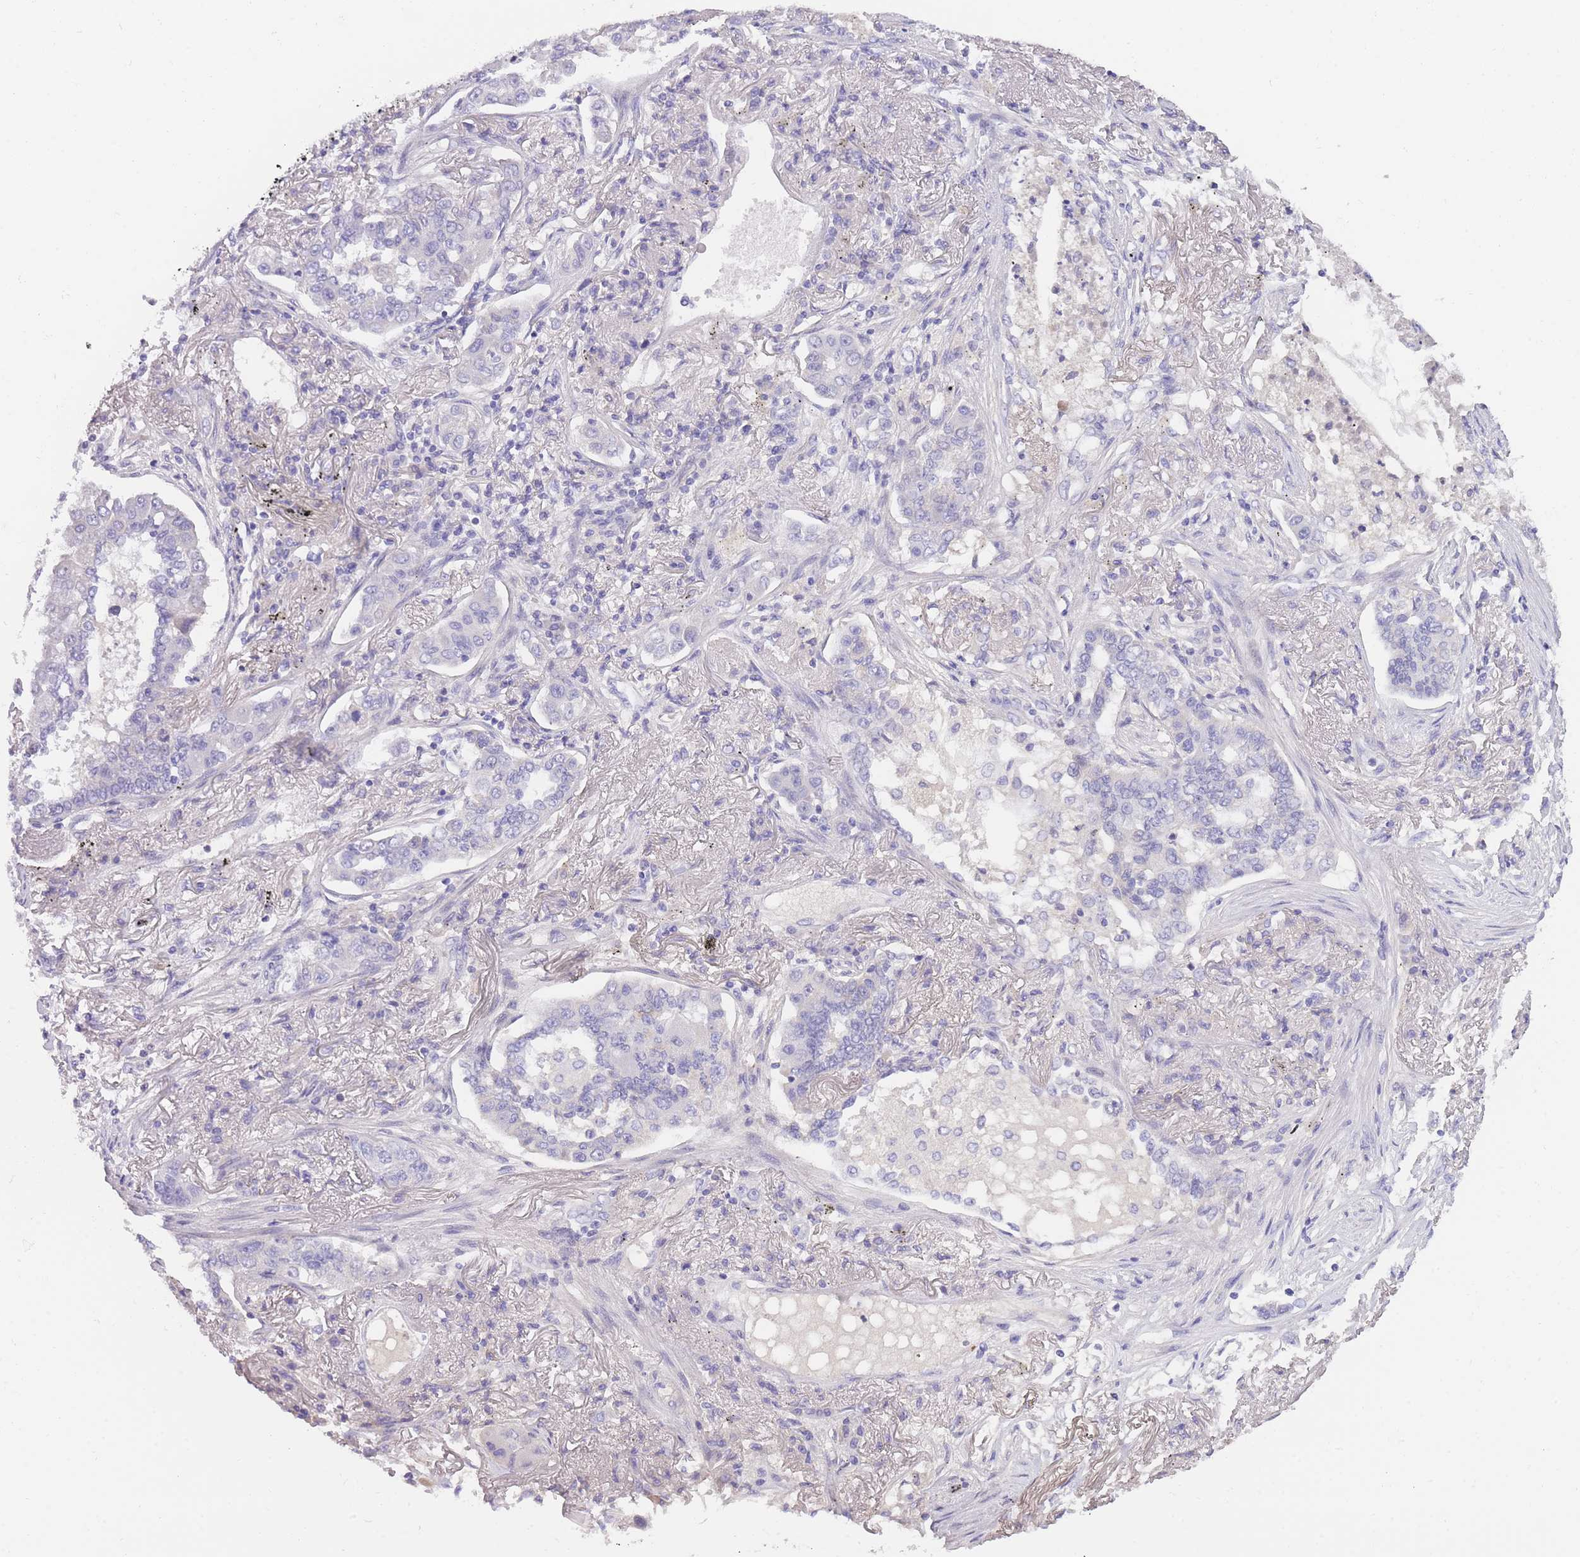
{"staining": {"intensity": "negative", "quantity": "none", "location": "none"}, "tissue": "lung cancer", "cell_type": "Tumor cells", "image_type": "cancer", "snomed": [{"axis": "morphology", "description": "Adenocarcinoma, NOS"}, {"axis": "topography", "description": "Lung"}], "caption": "There is no significant positivity in tumor cells of lung cancer.", "gene": "PRR23B", "patient": {"sex": "male", "age": 49}}